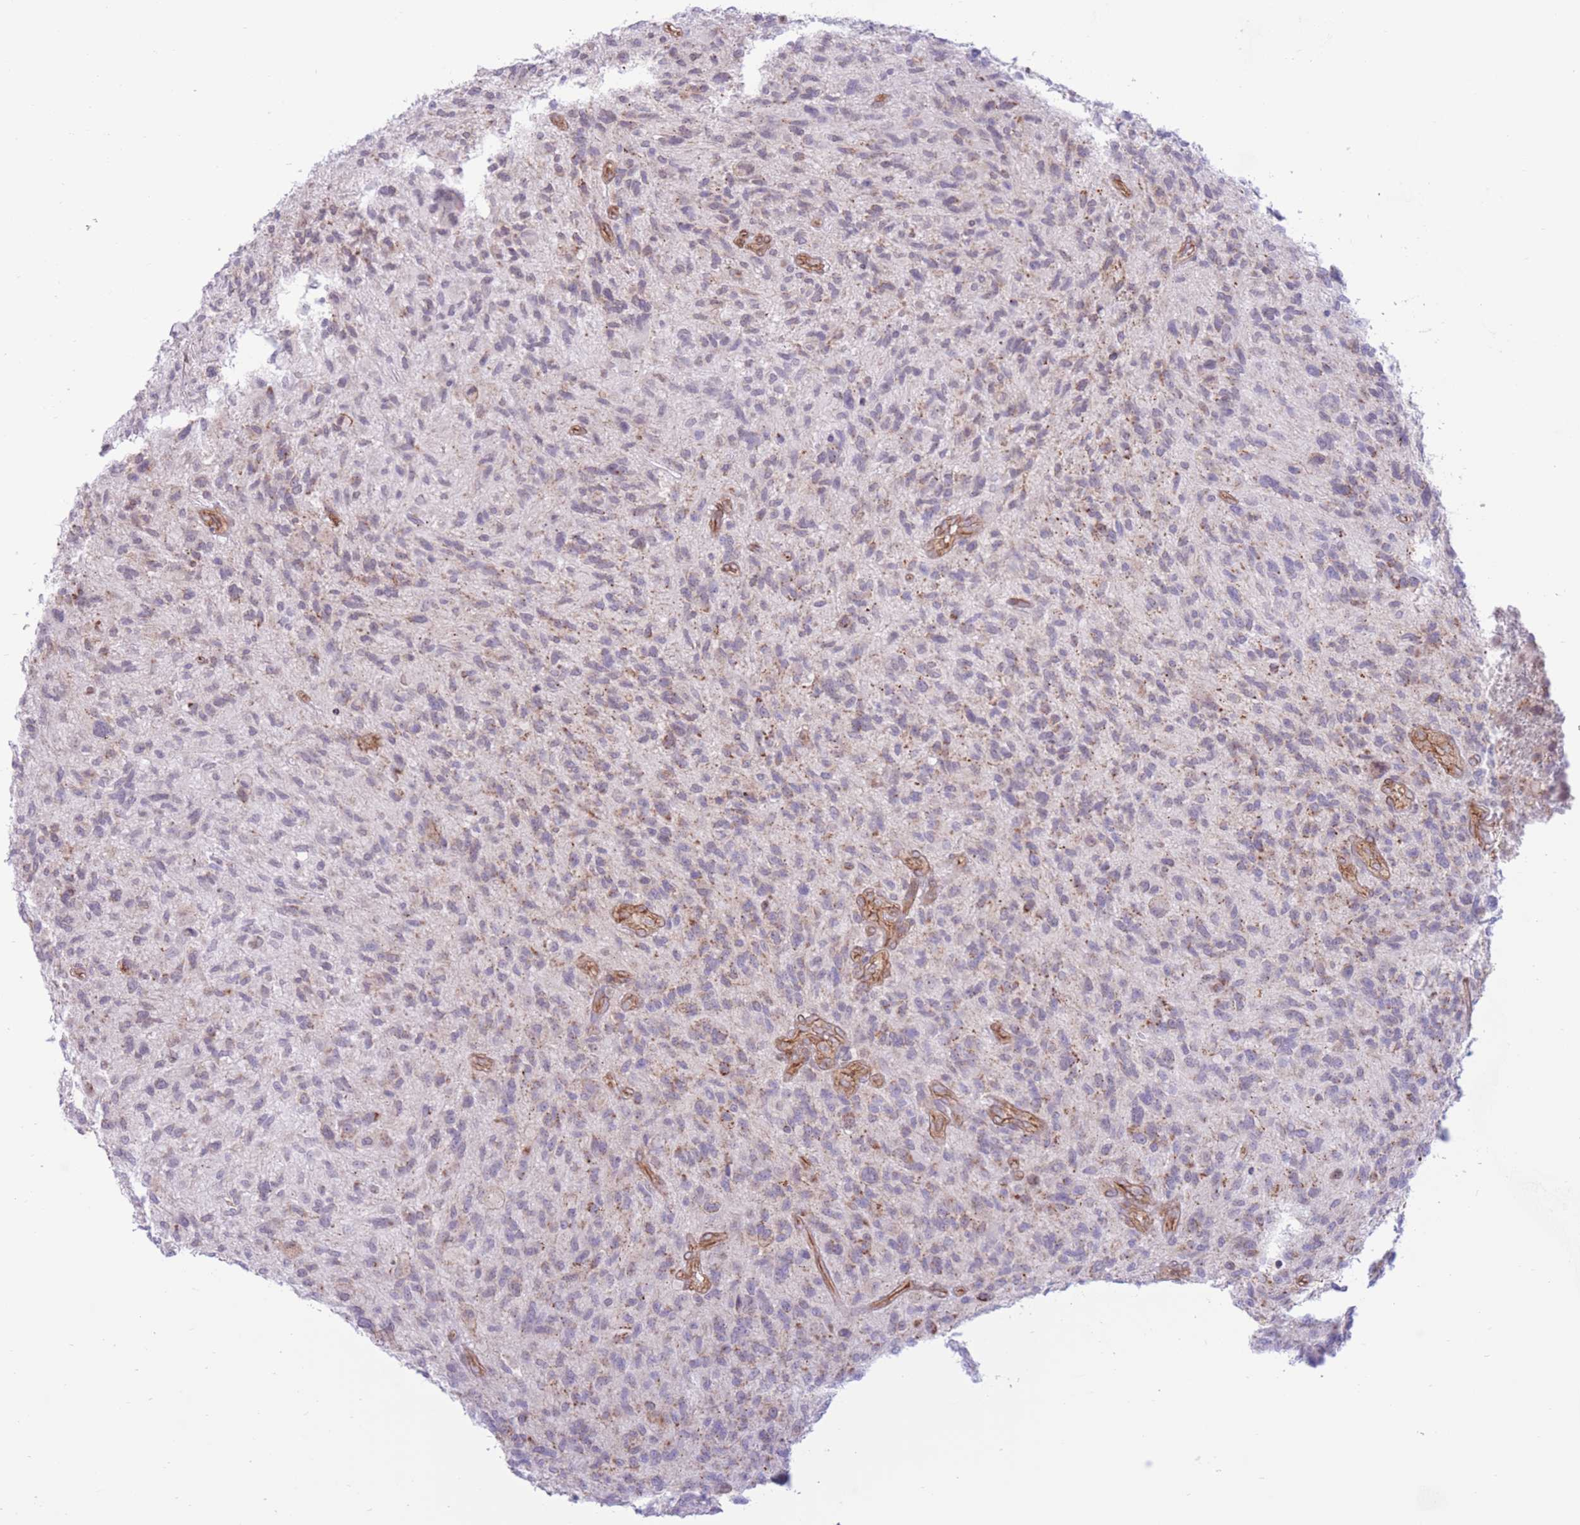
{"staining": {"intensity": "weak", "quantity": "25%-75%", "location": "cytoplasmic/membranous"}, "tissue": "glioma", "cell_type": "Tumor cells", "image_type": "cancer", "snomed": [{"axis": "morphology", "description": "Glioma, malignant, High grade"}, {"axis": "topography", "description": "Brain"}], "caption": "A micrograph of human high-grade glioma (malignant) stained for a protein reveals weak cytoplasmic/membranous brown staining in tumor cells. Immunohistochemistry stains the protein in brown and the nuclei are stained blue.", "gene": "MRPS31", "patient": {"sex": "male", "age": 47}}